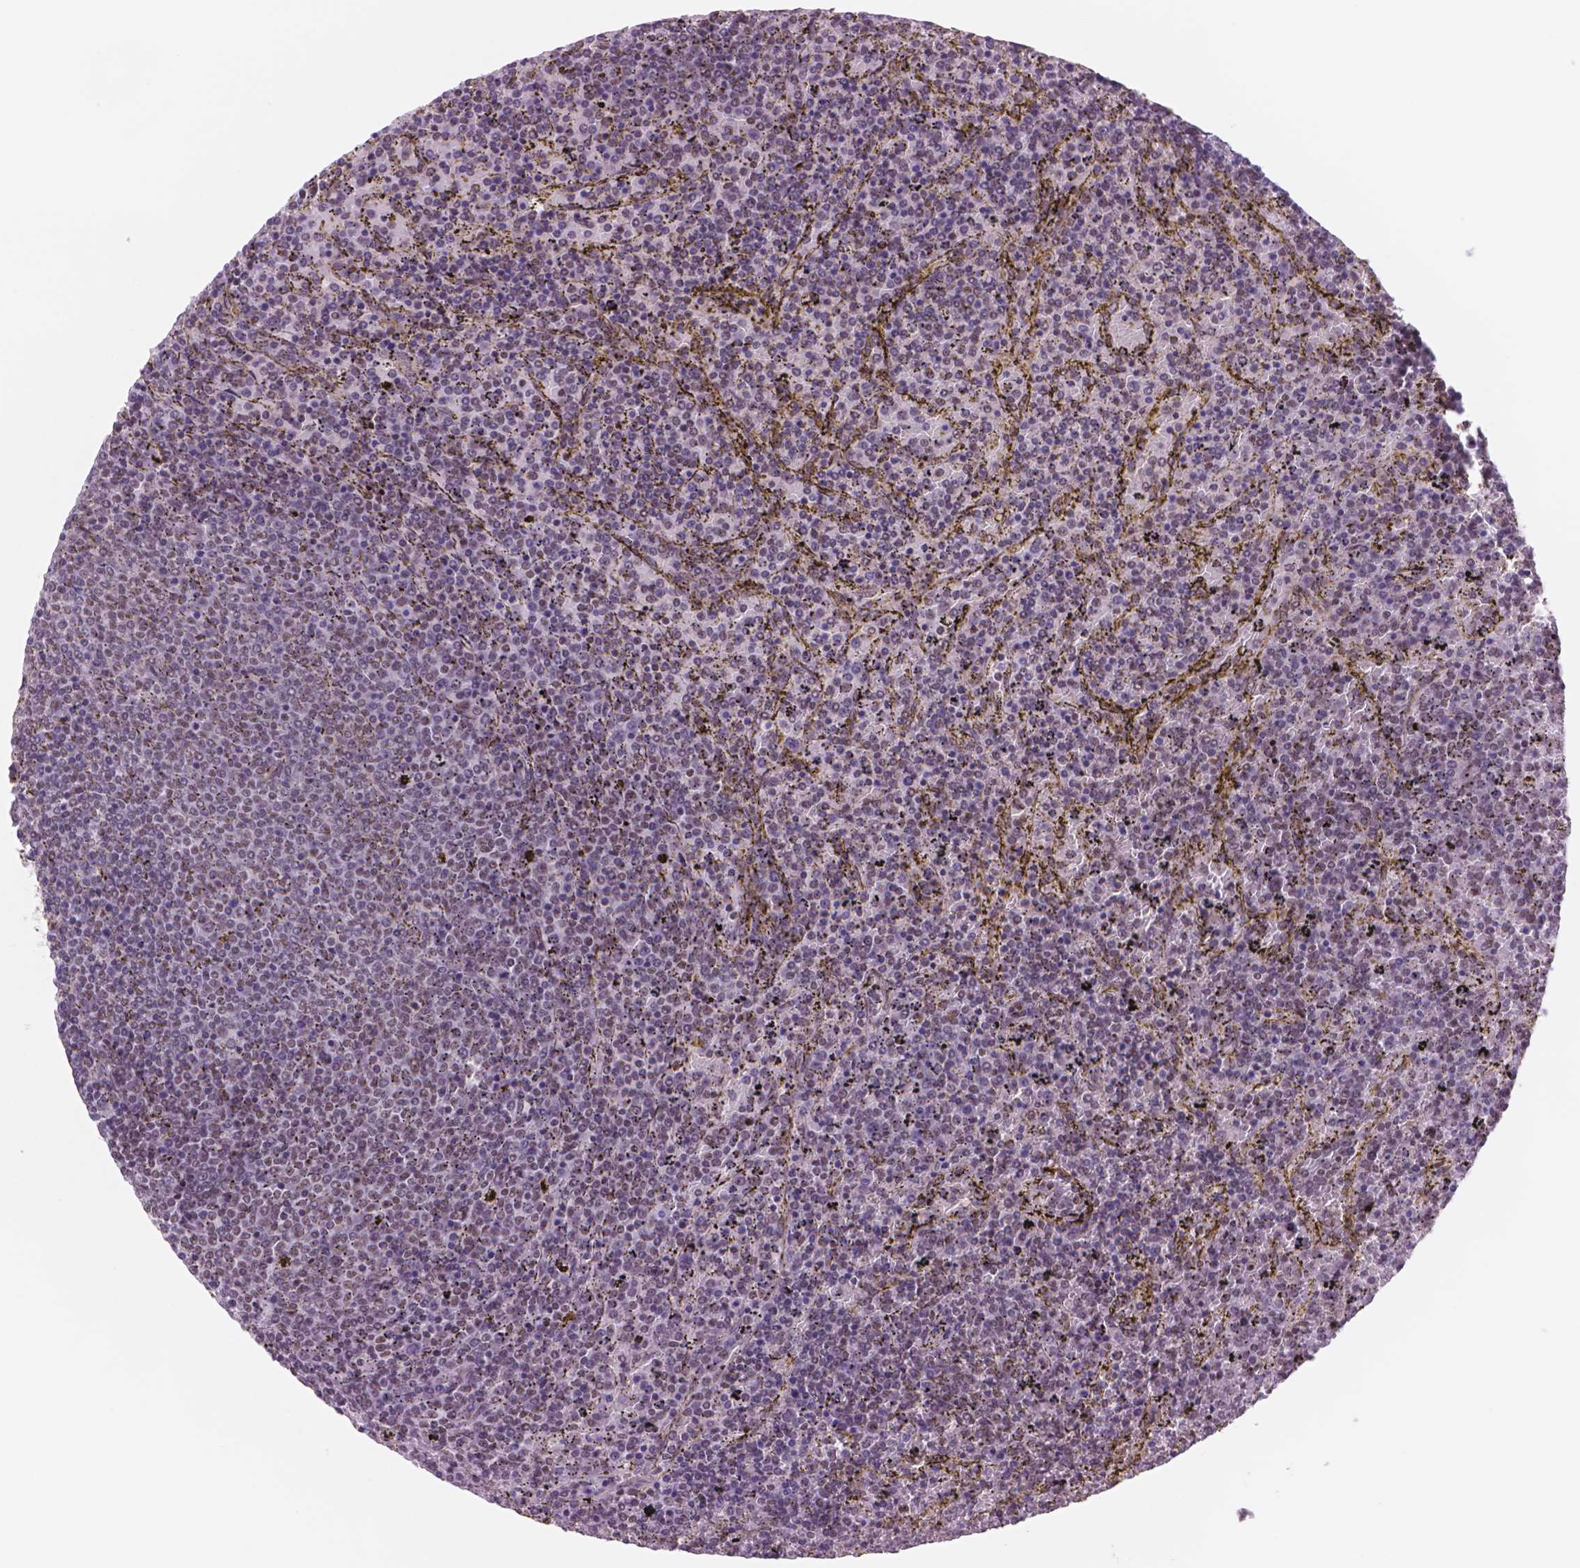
{"staining": {"intensity": "negative", "quantity": "none", "location": "none"}, "tissue": "lymphoma", "cell_type": "Tumor cells", "image_type": "cancer", "snomed": [{"axis": "morphology", "description": "Malignant lymphoma, non-Hodgkin's type, Low grade"}, {"axis": "topography", "description": "Spleen"}], "caption": "Immunohistochemistry (IHC) histopathology image of neoplastic tissue: lymphoma stained with DAB exhibits no significant protein staining in tumor cells.", "gene": "POLR3D", "patient": {"sex": "female", "age": 77}}